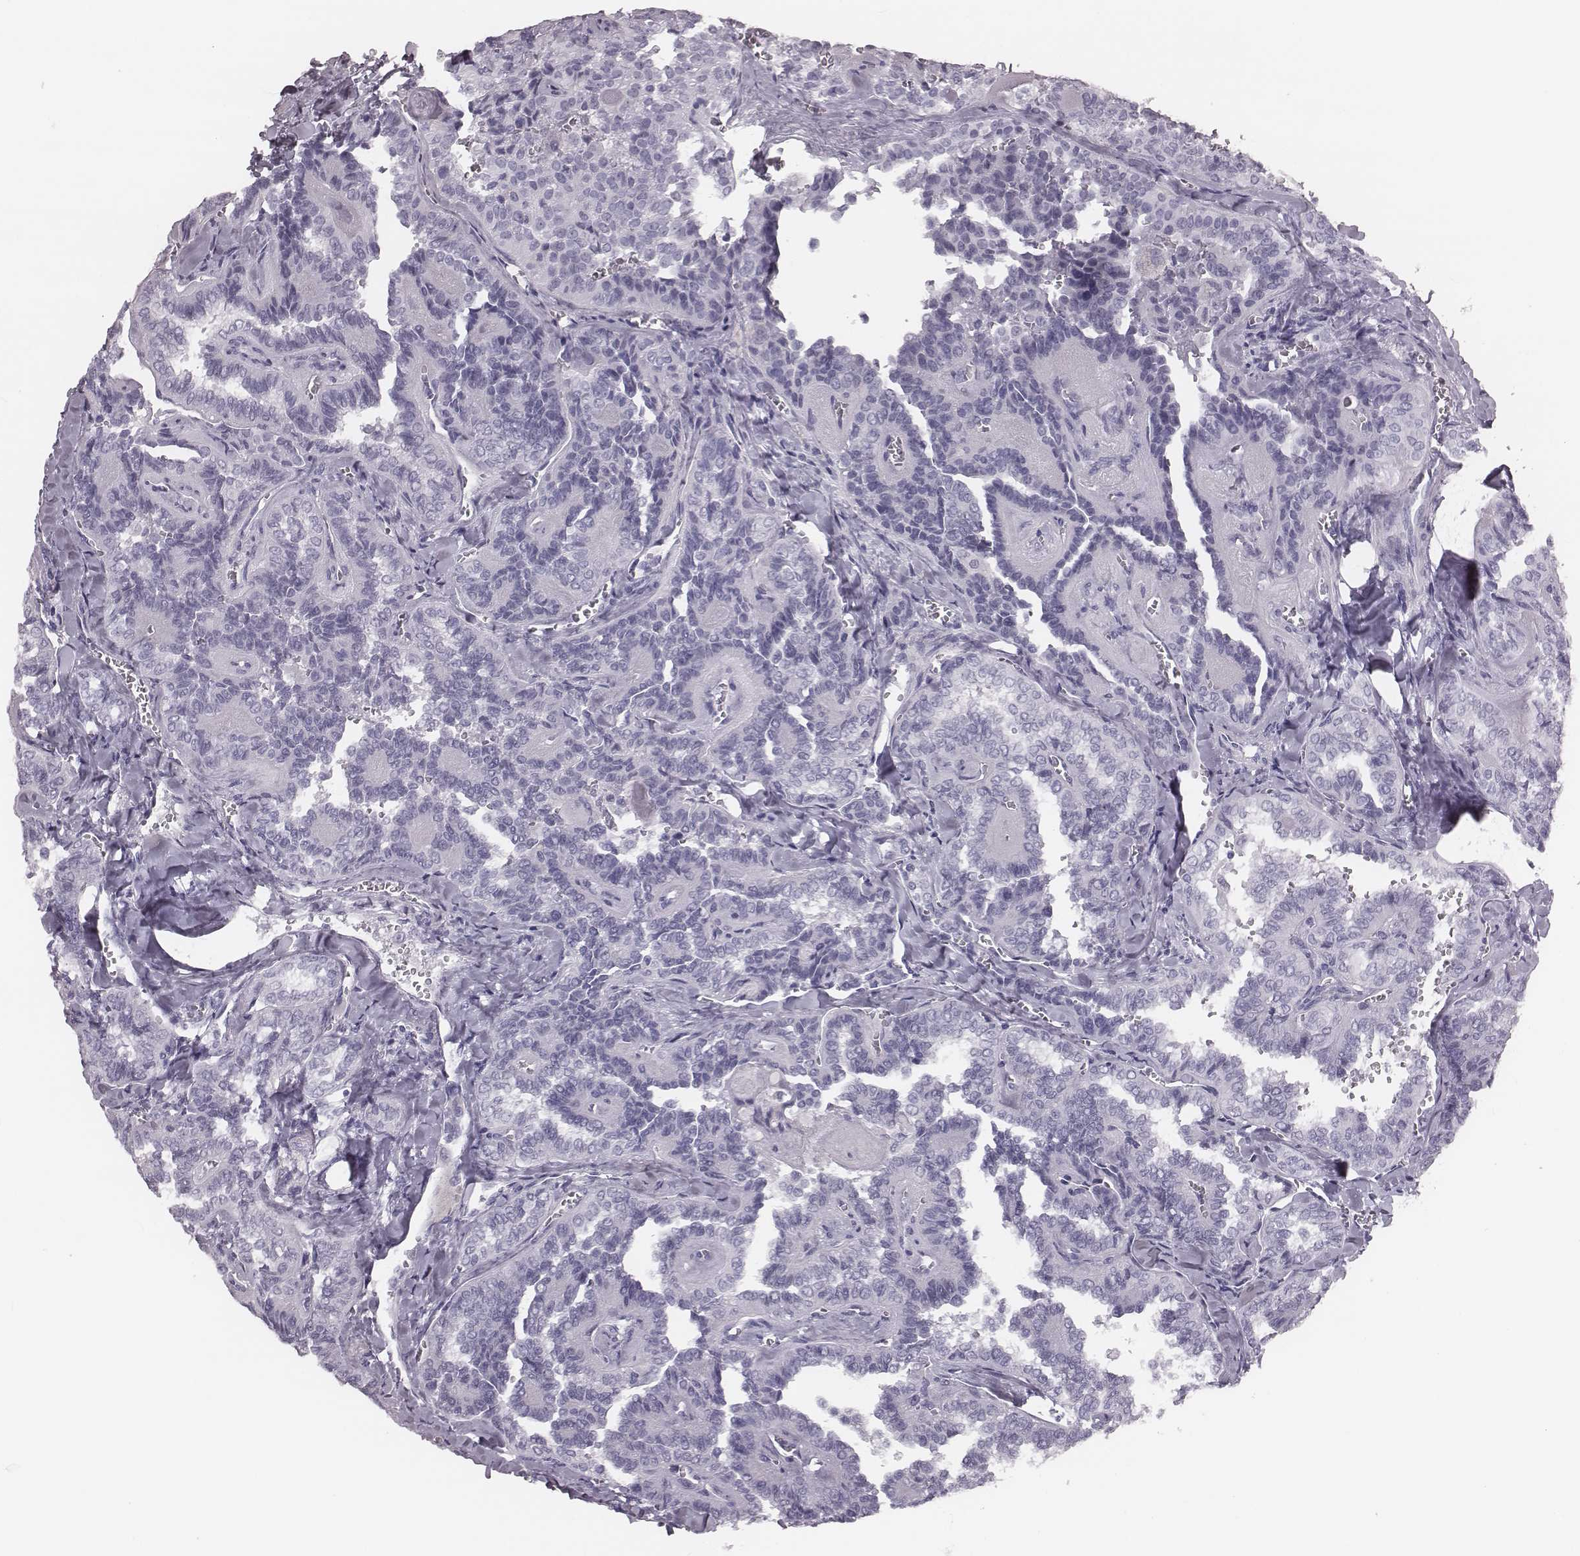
{"staining": {"intensity": "negative", "quantity": "none", "location": "none"}, "tissue": "thyroid cancer", "cell_type": "Tumor cells", "image_type": "cancer", "snomed": [{"axis": "morphology", "description": "Papillary adenocarcinoma, NOS"}, {"axis": "topography", "description": "Thyroid gland"}], "caption": "Immunohistochemistry of papillary adenocarcinoma (thyroid) demonstrates no positivity in tumor cells. (IHC, brightfield microscopy, high magnification).", "gene": "KRT74", "patient": {"sex": "female", "age": 41}}